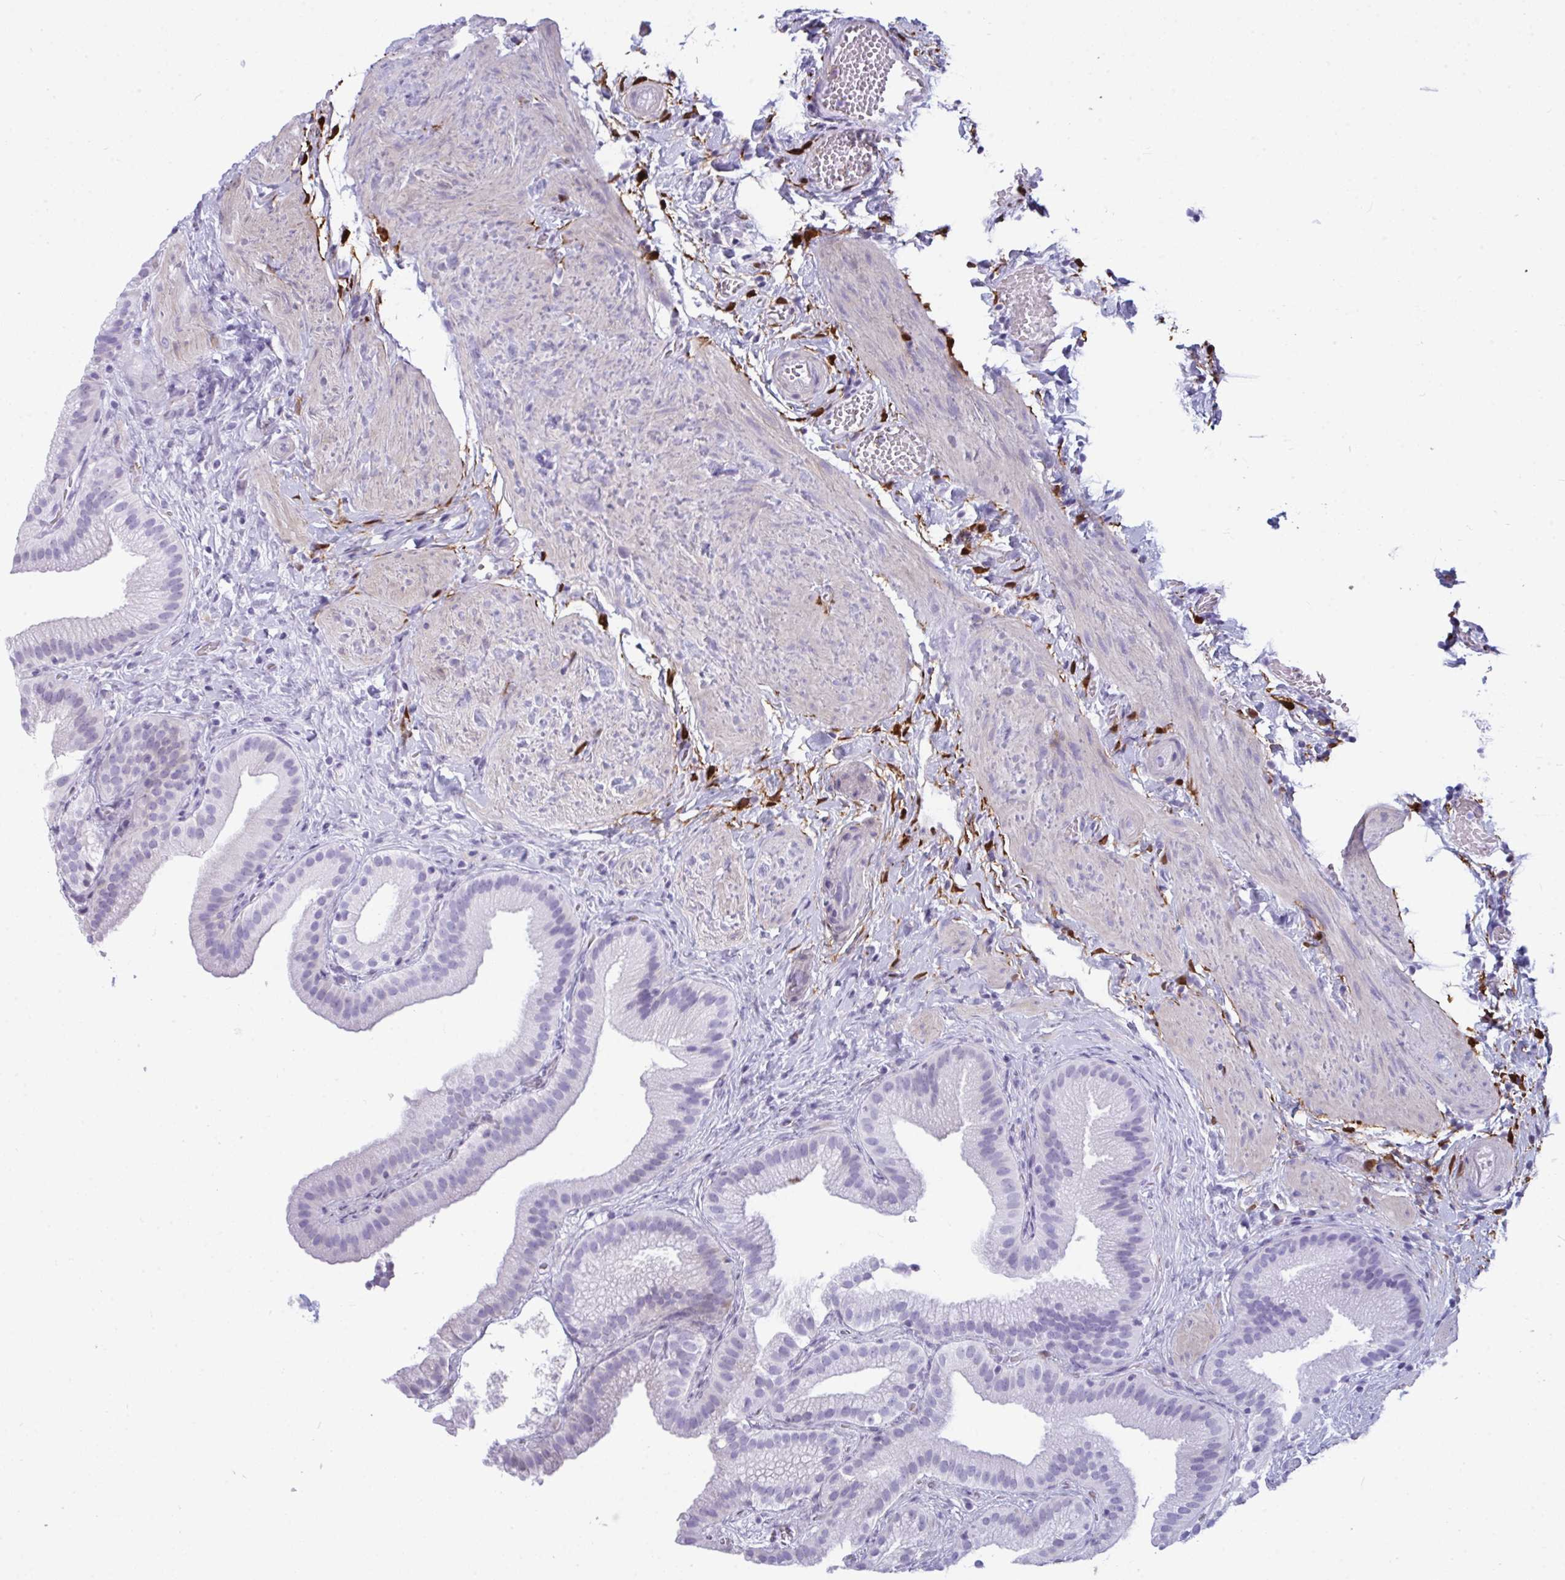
{"staining": {"intensity": "negative", "quantity": "none", "location": "none"}, "tissue": "gallbladder", "cell_type": "Glandular cells", "image_type": "normal", "snomed": [{"axis": "morphology", "description": "Normal tissue, NOS"}, {"axis": "topography", "description": "Gallbladder"}], "caption": "This is a photomicrograph of IHC staining of benign gallbladder, which shows no staining in glandular cells. (DAB (3,3'-diaminobenzidine) immunohistochemistry visualized using brightfield microscopy, high magnification).", "gene": "ARHGAP42", "patient": {"sex": "female", "age": 63}}